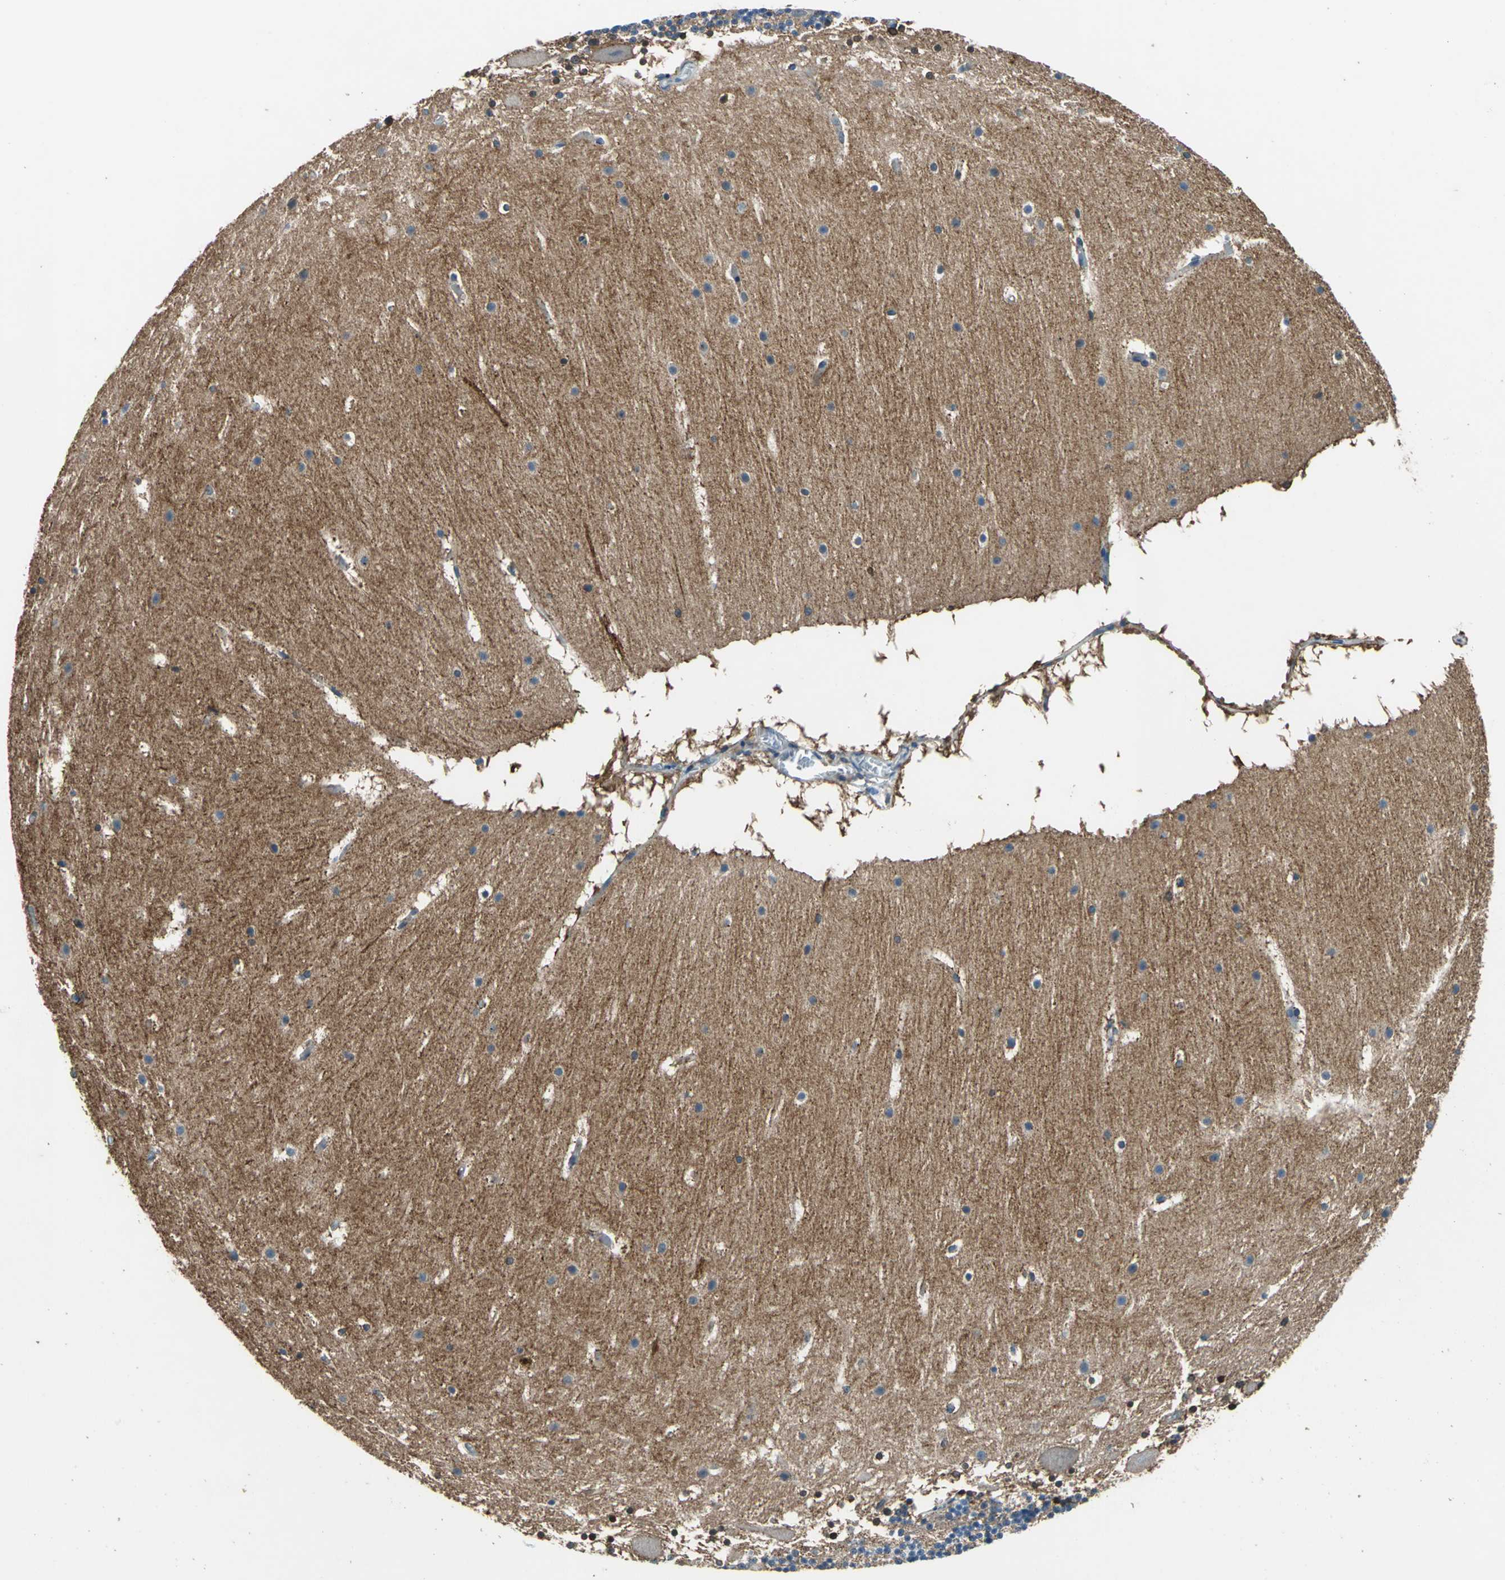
{"staining": {"intensity": "negative", "quantity": "none", "location": "none"}, "tissue": "cerebellum", "cell_type": "Cells in molecular layer", "image_type": "normal", "snomed": [{"axis": "morphology", "description": "Normal tissue, NOS"}, {"axis": "topography", "description": "Cerebellum"}], "caption": "An immunohistochemistry (IHC) histopathology image of unremarkable cerebellum is shown. There is no staining in cells in molecular layer of cerebellum. (DAB immunohistochemistry visualized using brightfield microscopy, high magnification).", "gene": "PRKCA", "patient": {"sex": "male", "age": 45}}